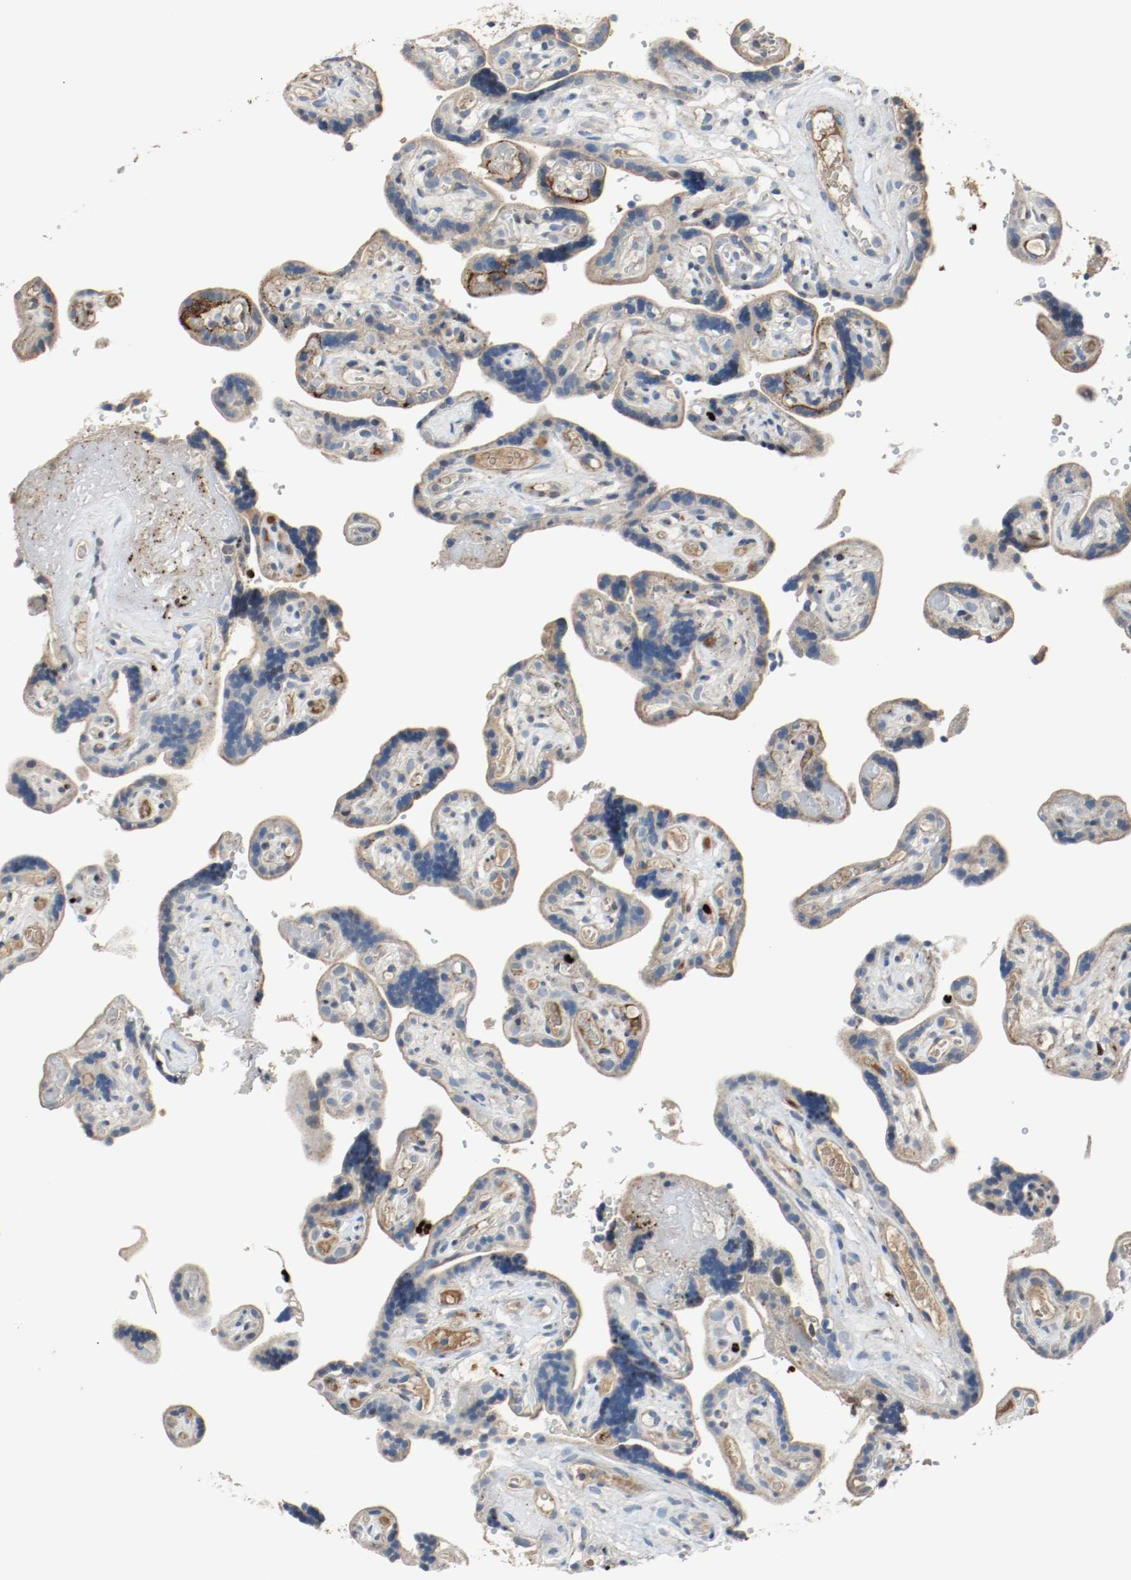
{"staining": {"intensity": "negative", "quantity": "none", "location": "none"}, "tissue": "placenta", "cell_type": "Decidual cells", "image_type": "normal", "snomed": [{"axis": "morphology", "description": "Normal tissue, NOS"}, {"axis": "topography", "description": "Placenta"}], "caption": "High magnification brightfield microscopy of normal placenta stained with DAB (3,3'-diaminobenzidine) (brown) and counterstained with hematoxylin (blue): decidual cells show no significant staining.", "gene": "BLK", "patient": {"sex": "female", "age": 30}}